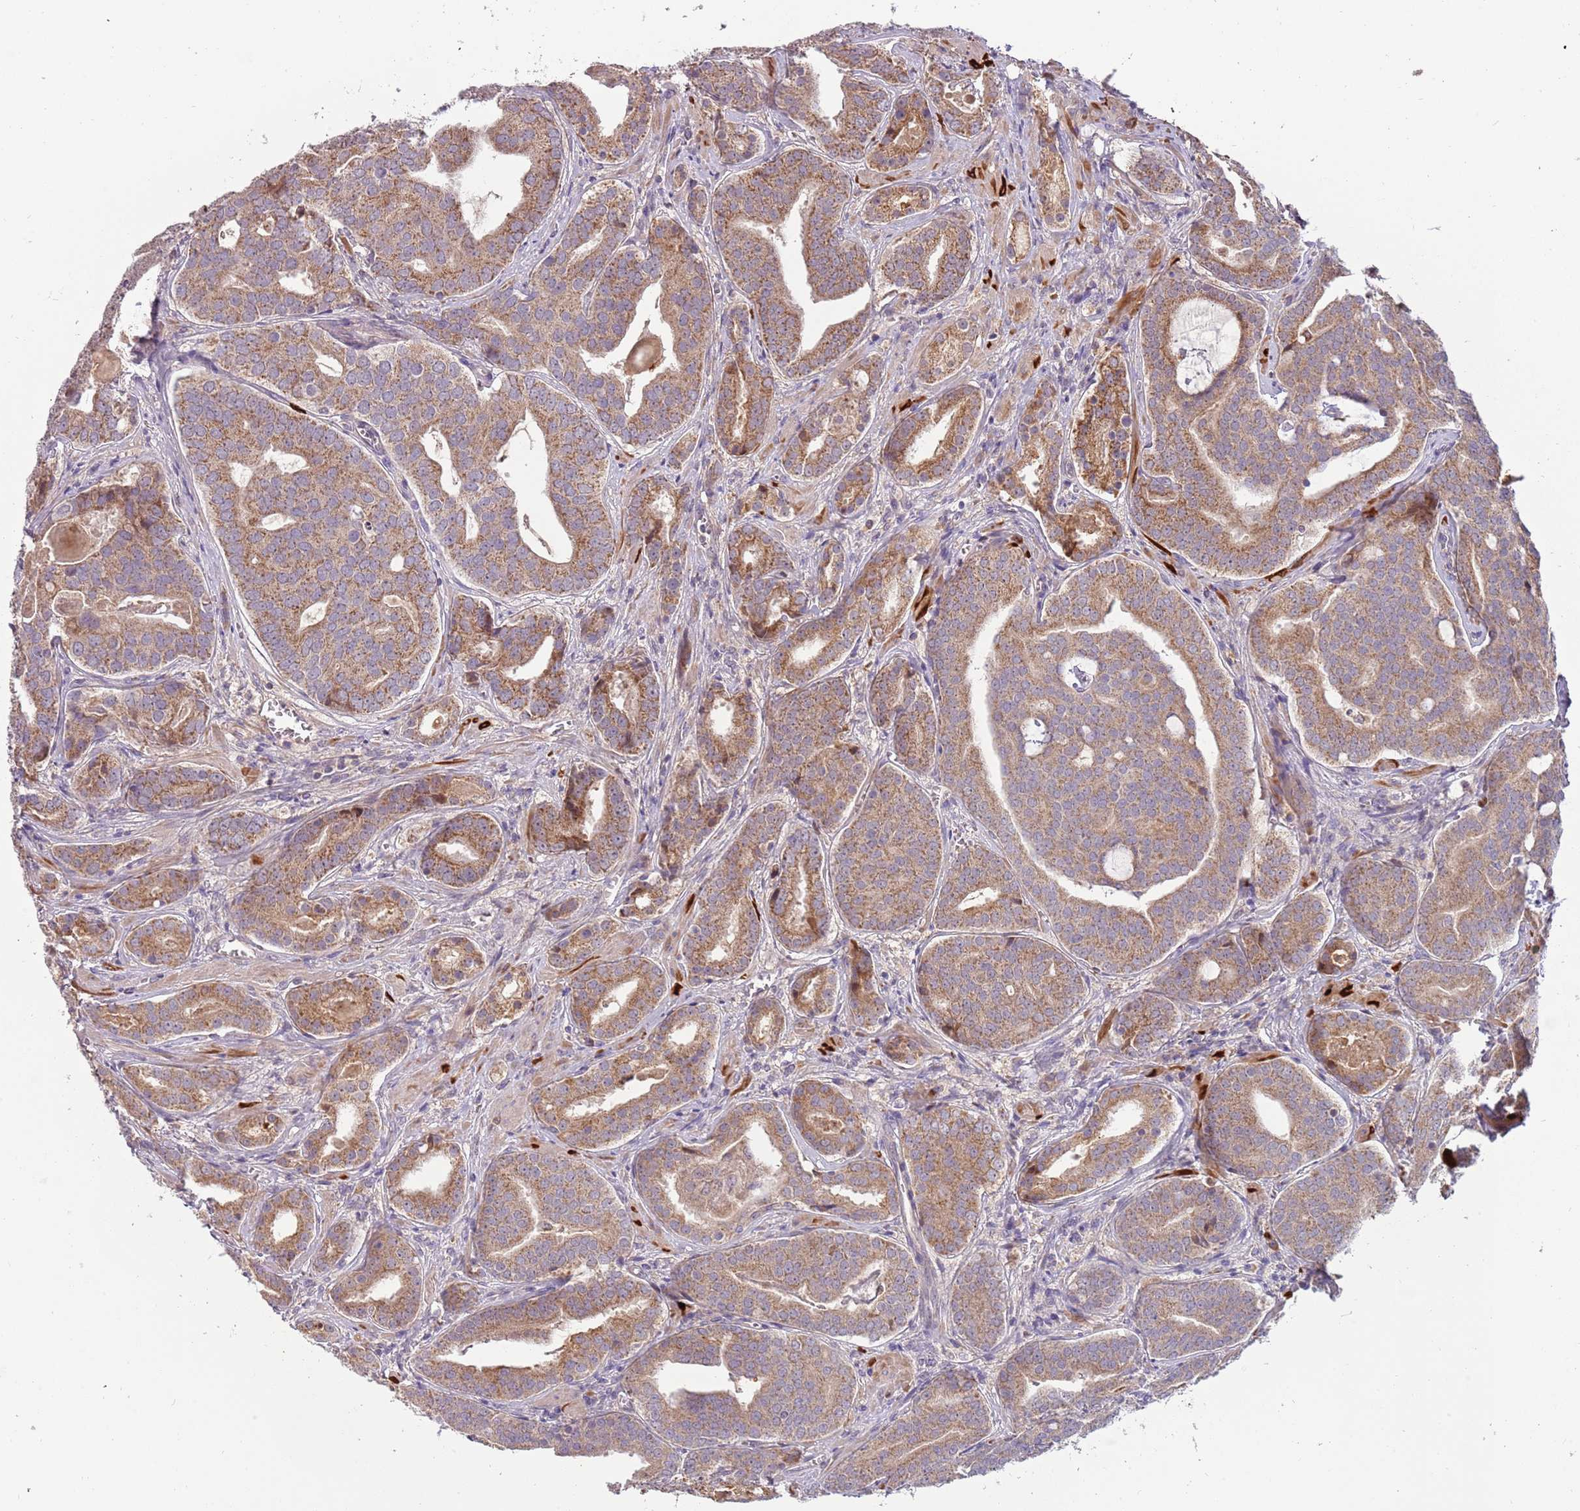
{"staining": {"intensity": "moderate", "quantity": ">75%", "location": "cytoplasmic/membranous"}, "tissue": "prostate cancer", "cell_type": "Tumor cells", "image_type": "cancer", "snomed": [{"axis": "morphology", "description": "Adenocarcinoma, High grade"}, {"axis": "topography", "description": "Prostate"}], "caption": "Protein analysis of prostate adenocarcinoma (high-grade) tissue reveals moderate cytoplasmic/membranous positivity in approximately >75% of tumor cells.", "gene": "FECH", "patient": {"sex": "male", "age": 55}}